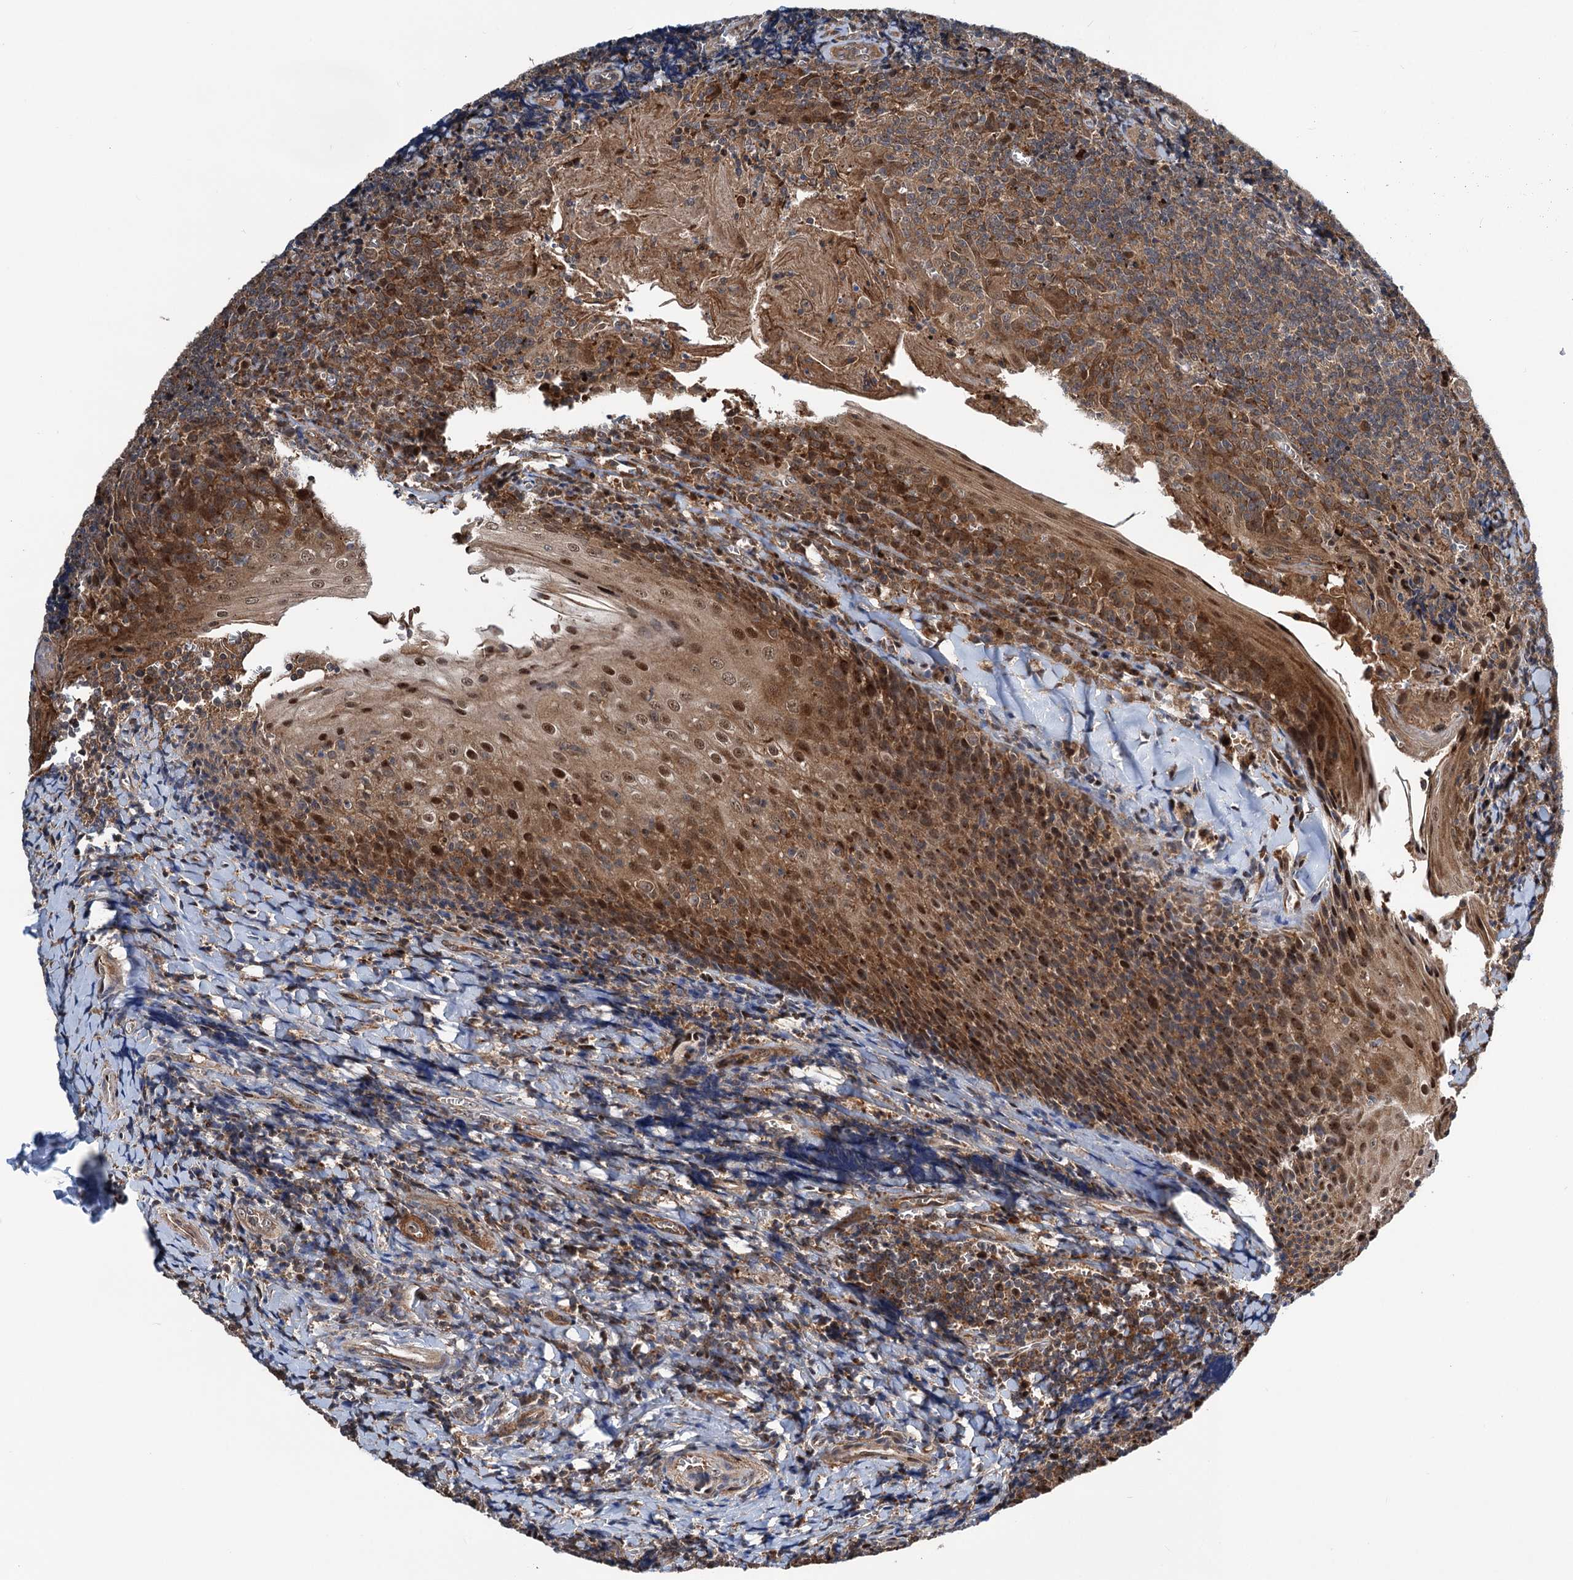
{"staining": {"intensity": "moderate", "quantity": "<25%", "location": "nuclear"}, "tissue": "tonsil", "cell_type": "Germinal center cells", "image_type": "normal", "snomed": [{"axis": "morphology", "description": "Normal tissue, NOS"}, {"axis": "topography", "description": "Tonsil"}], "caption": "Immunohistochemistry (DAB) staining of unremarkable human tonsil exhibits moderate nuclear protein positivity in about <25% of germinal center cells. (DAB = brown stain, brightfield microscopy at high magnification).", "gene": "GPBP1", "patient": {"sex": "male", "age": 27}}